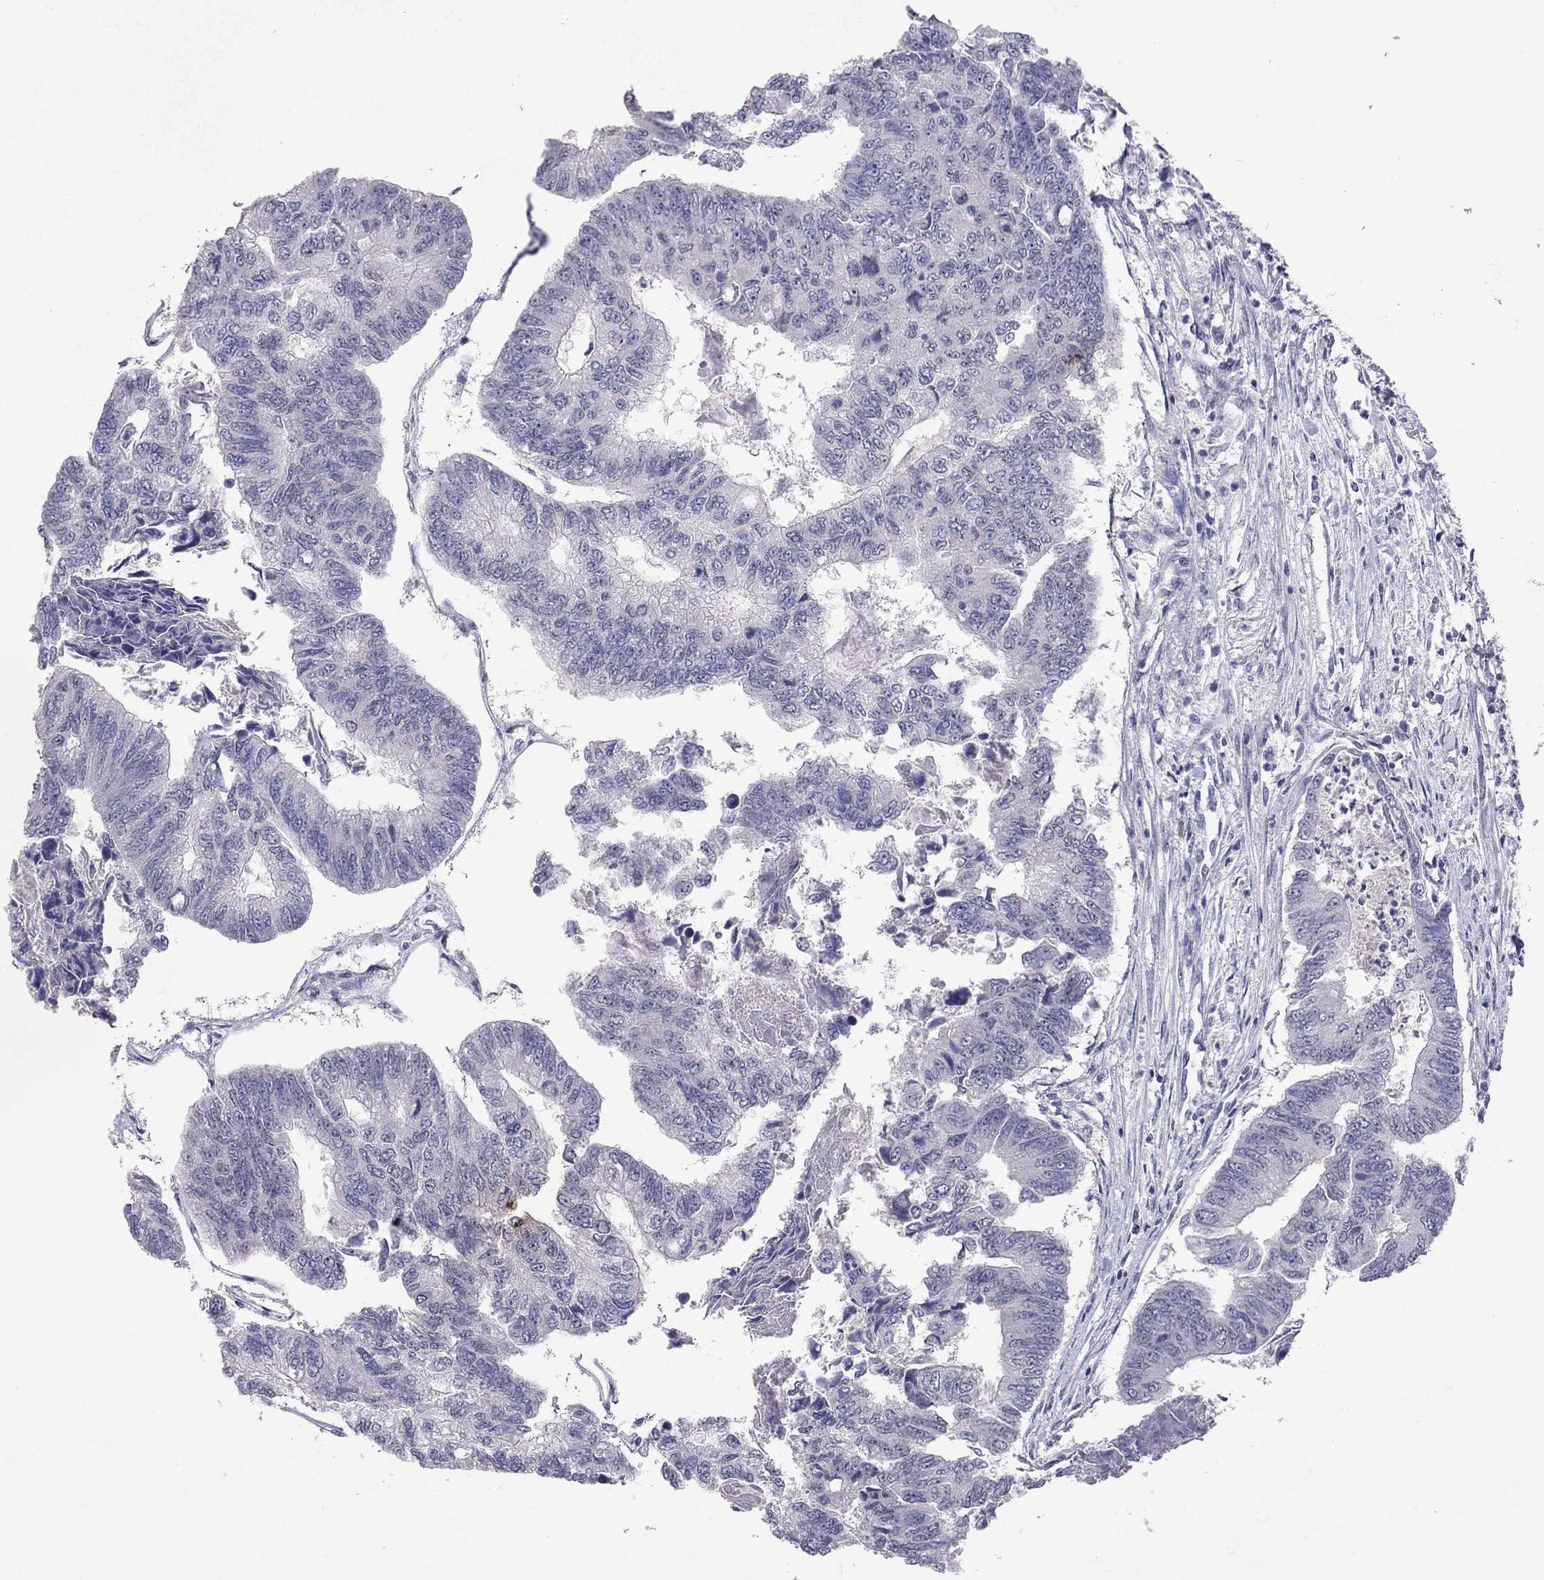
{"staining": {"intensity": "negative", "quantity": "none", "location": "none"}, "tissue": "colorectal cancer", "cell_type": "Tumor cells", "image_type": "cancer", "snomed": [{"axis": "morphology", "description": "Adenocarcinoma, NOS"}, {"axis": "topography", "description": "Colon"}], "caption": "Immunohistochemistry image of colorectal cancer stained for a protein (brown), which reveals no staining in tumor cells.", "gene": "FST", "patient": {"sex": "female", "age": 65}}